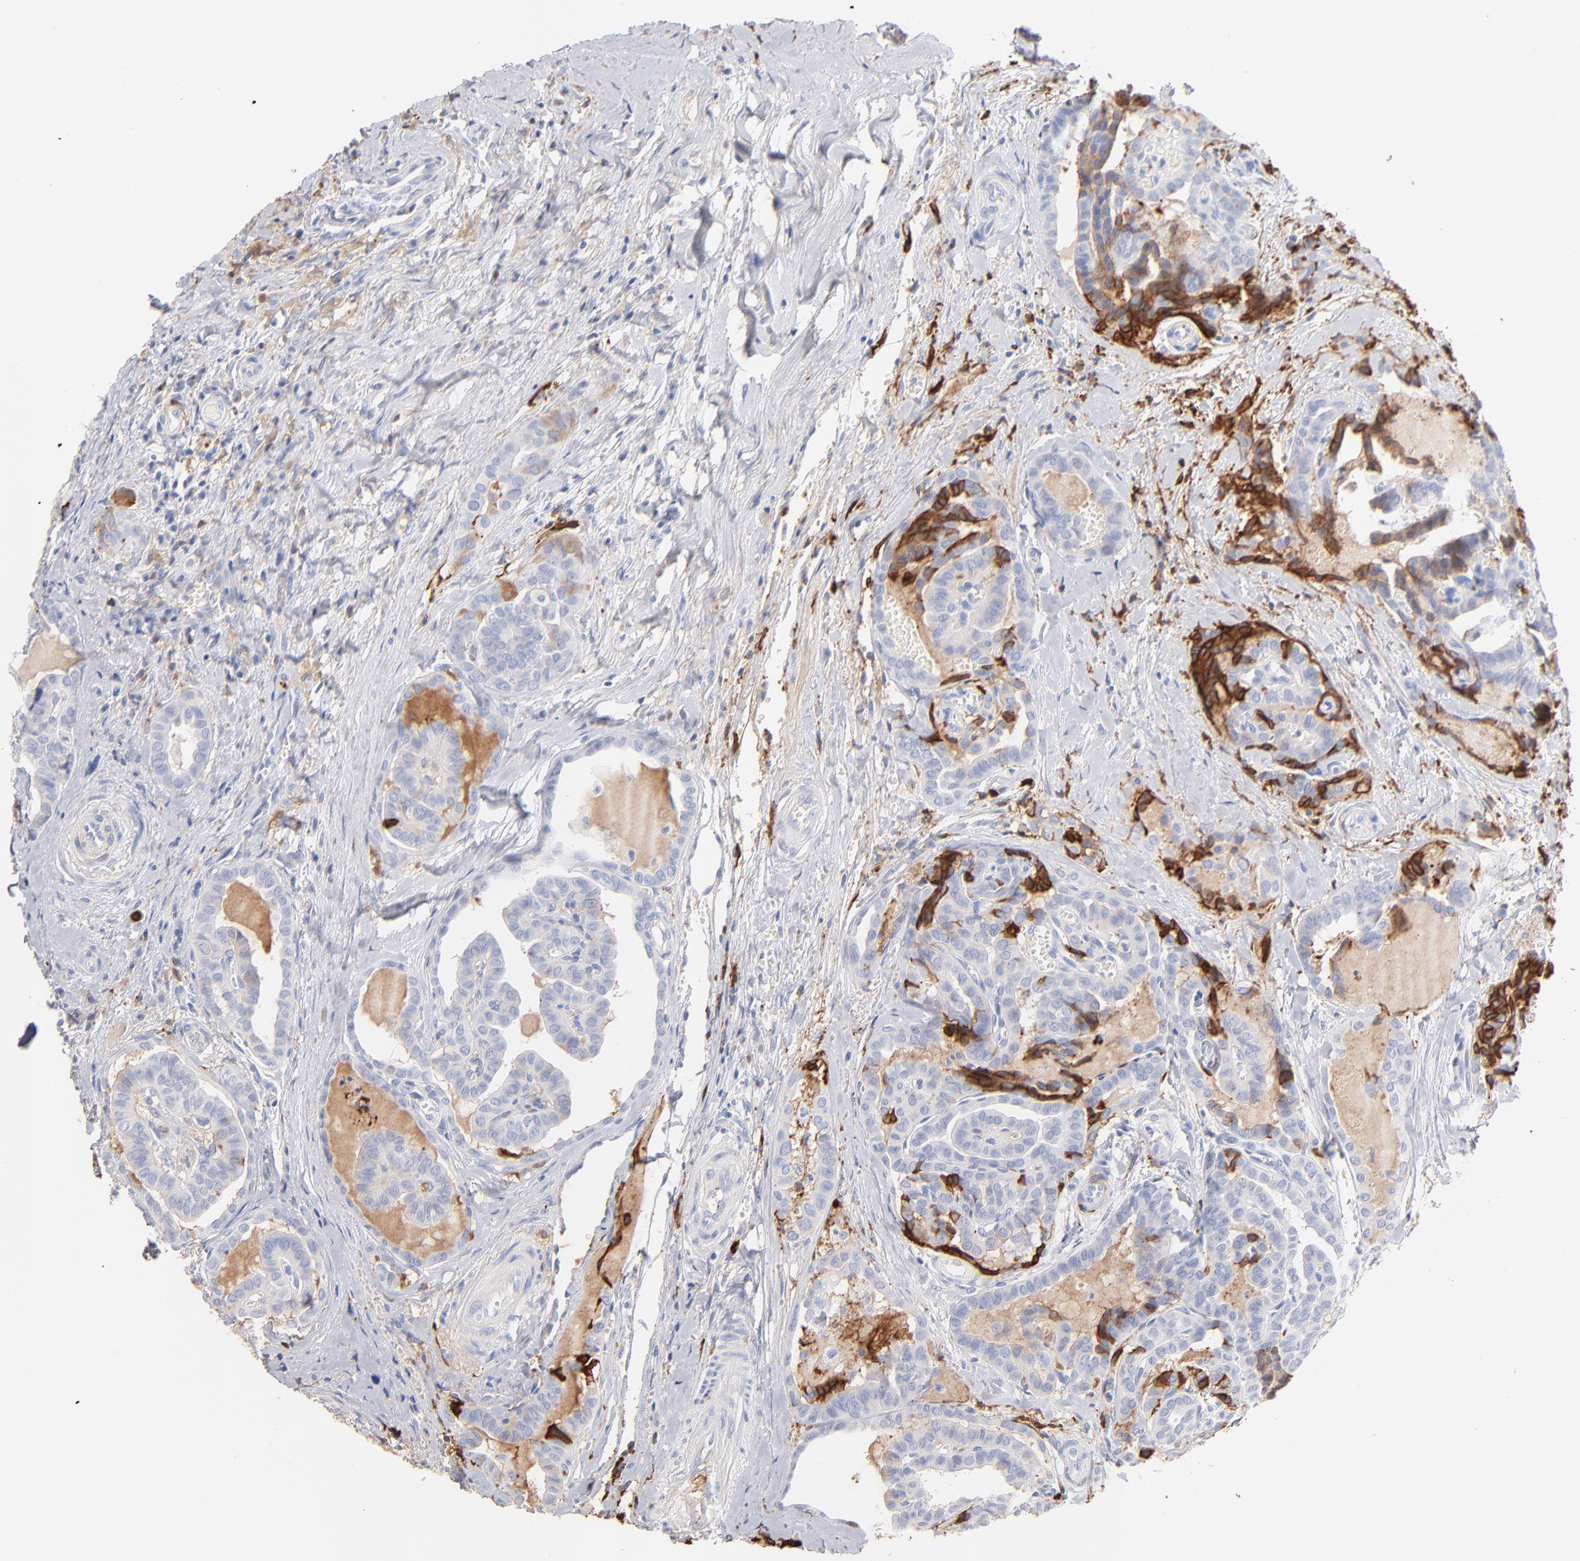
{"staining": {"intensity": "moderate", "quantity": "<25%", "location": "cytoplasmic/membranous"}, "tissue": "thyroid cancer", "cell_type": "Tumor cells", "image_type": "cancer", "snomed": [{"axis": "morphology", "description": "Carcinoma, NOS"}, {"axis": "topography", "description": "Thyroid gland"}], "caption": "About <25% of tumor cells in human carcinoma (thyroid) display moderate cytoplasmic/membranous protein staining as visualized by brown immunohistochemical staining.", "gene": "APOH", "patient": {"sex": "female", "age": 91}}